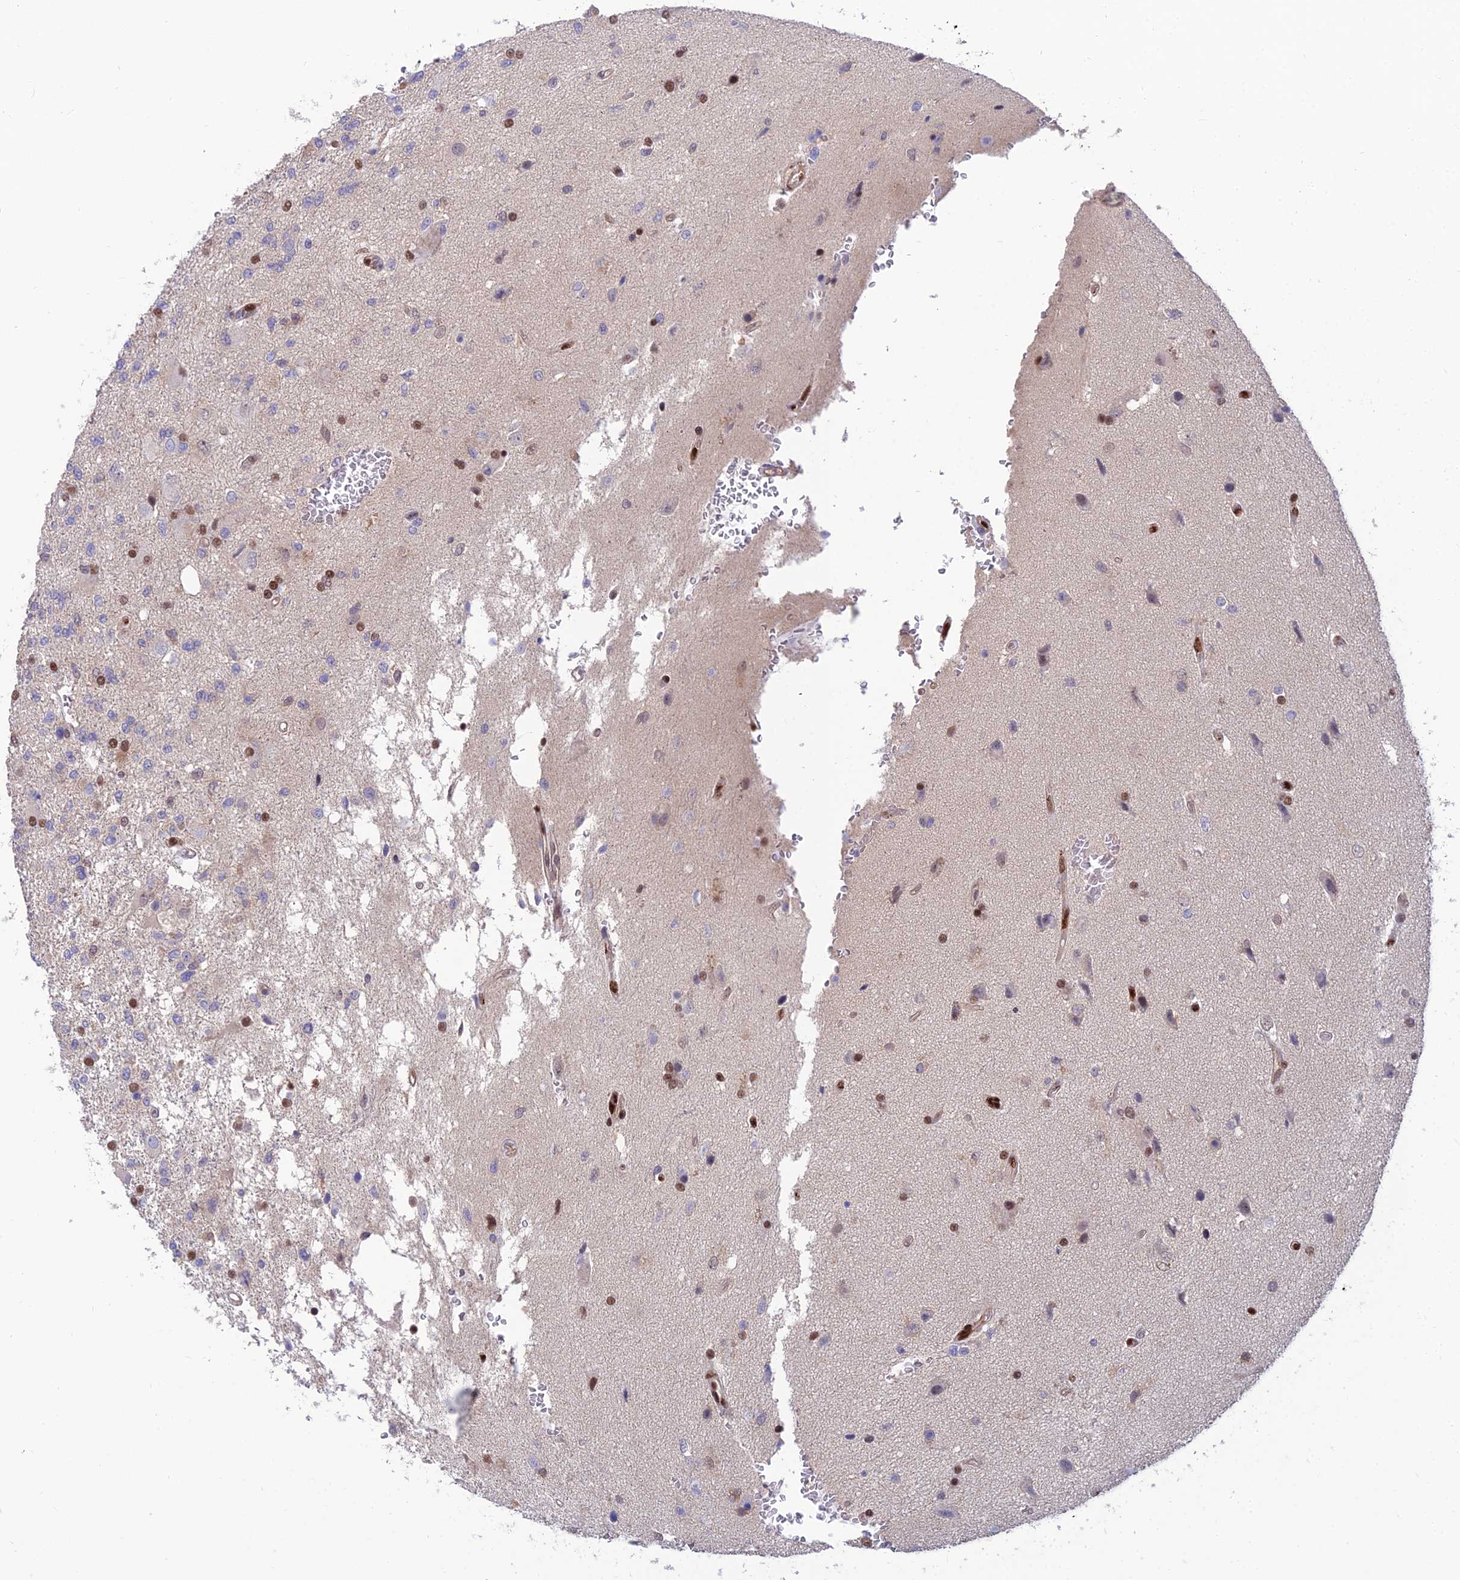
{"staining": {"intensity": "negative", "quantity": "none", "location": "none"}, "tissue": "glioma", "cell_type": "Tumor cells", "image_type": "cancer", "snomed": [{"axis": "morphology", "description": "Glioma, malignant, High grade"}, {"axis": "topography", "description": "Brain"}], "caption": "This is an immunohistochemistry (IHC) micrograph of high-grade glioma (malignant). There is no expression in tumor cells.", "gene": "DNPEP", "patient": {"sex": "male", "age": 56}}